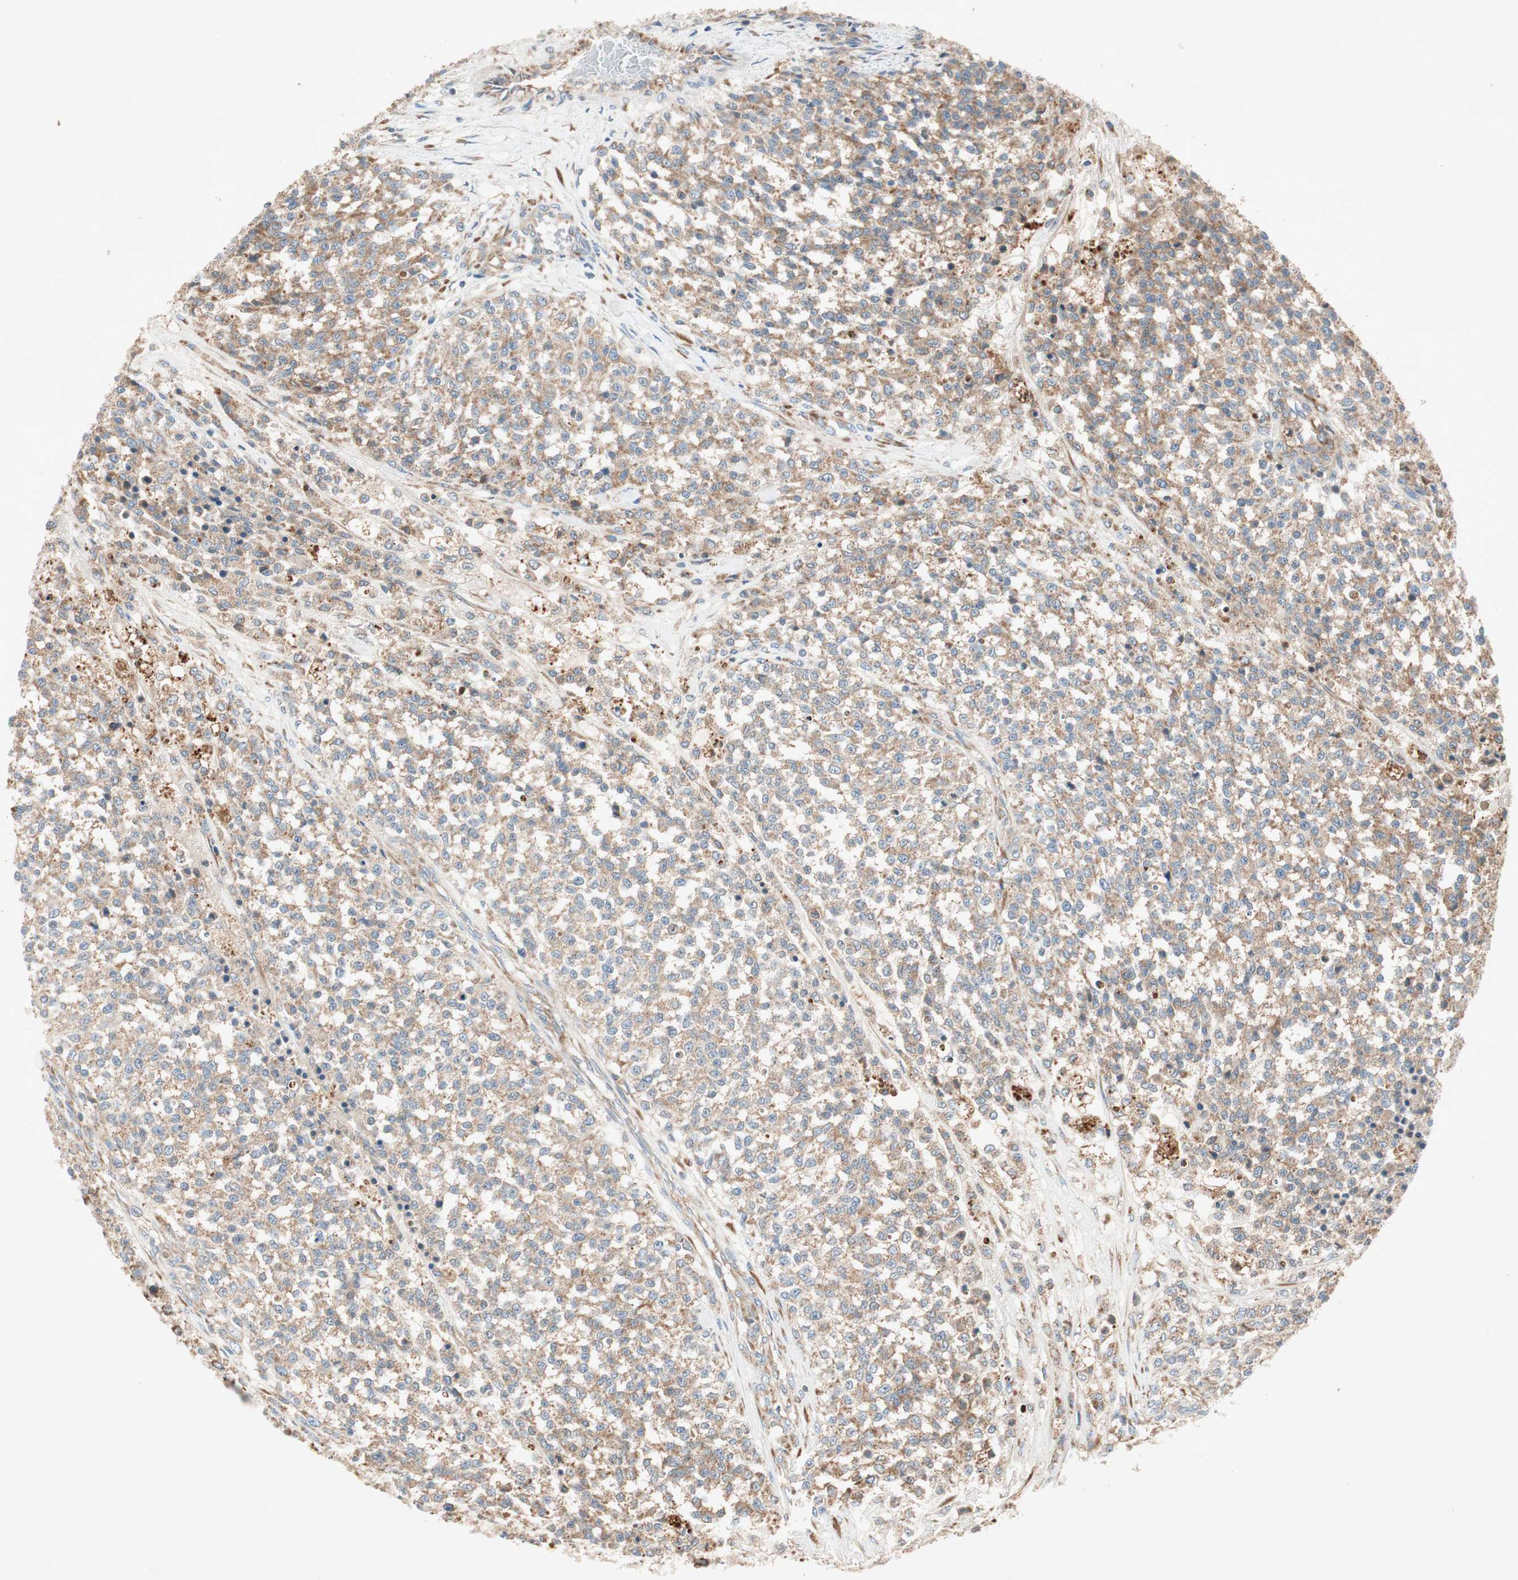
{"staining": {"intensity": "moderate", "quantity": ">75%", "location": "cytoplasmic/membranous"}, "tissue": "testis cancer", "cell_type": "Tumor cells", "image_type": "cancer", "snomed": [{"axis": "morphology", "description": "Seminoma, NOS"}, {"axis": "topography", "description": "Testis"}], "caption": "Moderate cytoplasmic/membranous protein expression is identified in about >75% of tumor cells in testis cancer. (DAB (3,3'-diaminobenzidine) IHC with brightfield microscopy, high magnification).", "gene": "RPL23", "patient": {"sex": "male", "age": 59}}